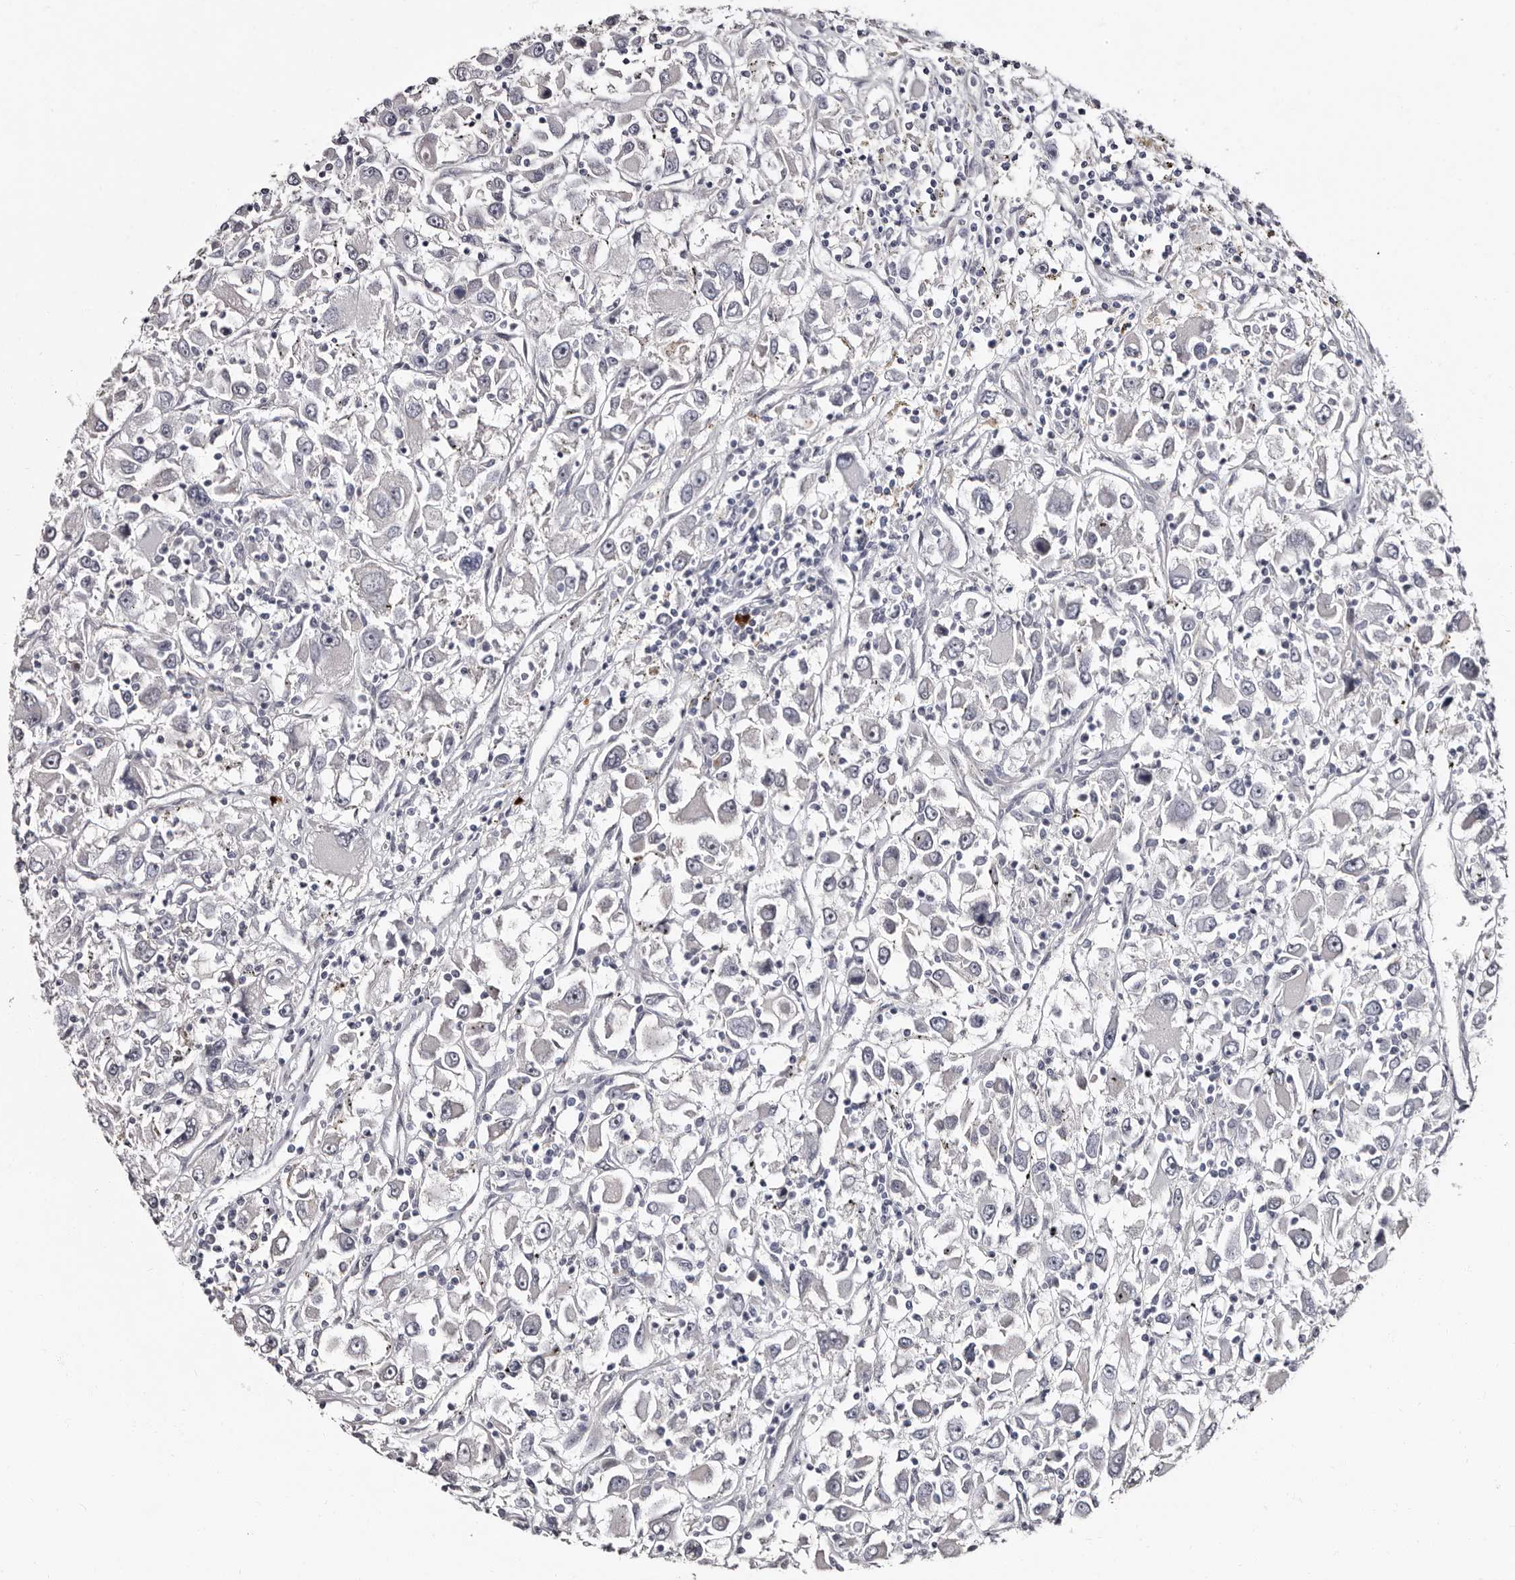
{"staining": {"intensity": "negative", "quantity": "none", "location": "none"}, "tissue": "renal cancer", "cell_type": "Tumor cells", "image_type": "cancer", "snomed": [{"axis": "morphology", "description": "Adenocarcinoma, NOS"}, {"axis": "topography", "description": "Kidney"}], "caption": "Renal adenocarcinoma was stained to show a protein in brown. There is no significant staining in tumor cells.", "gene": "TBC1D22B", "patient": {"sex": "female", "age": 52}}